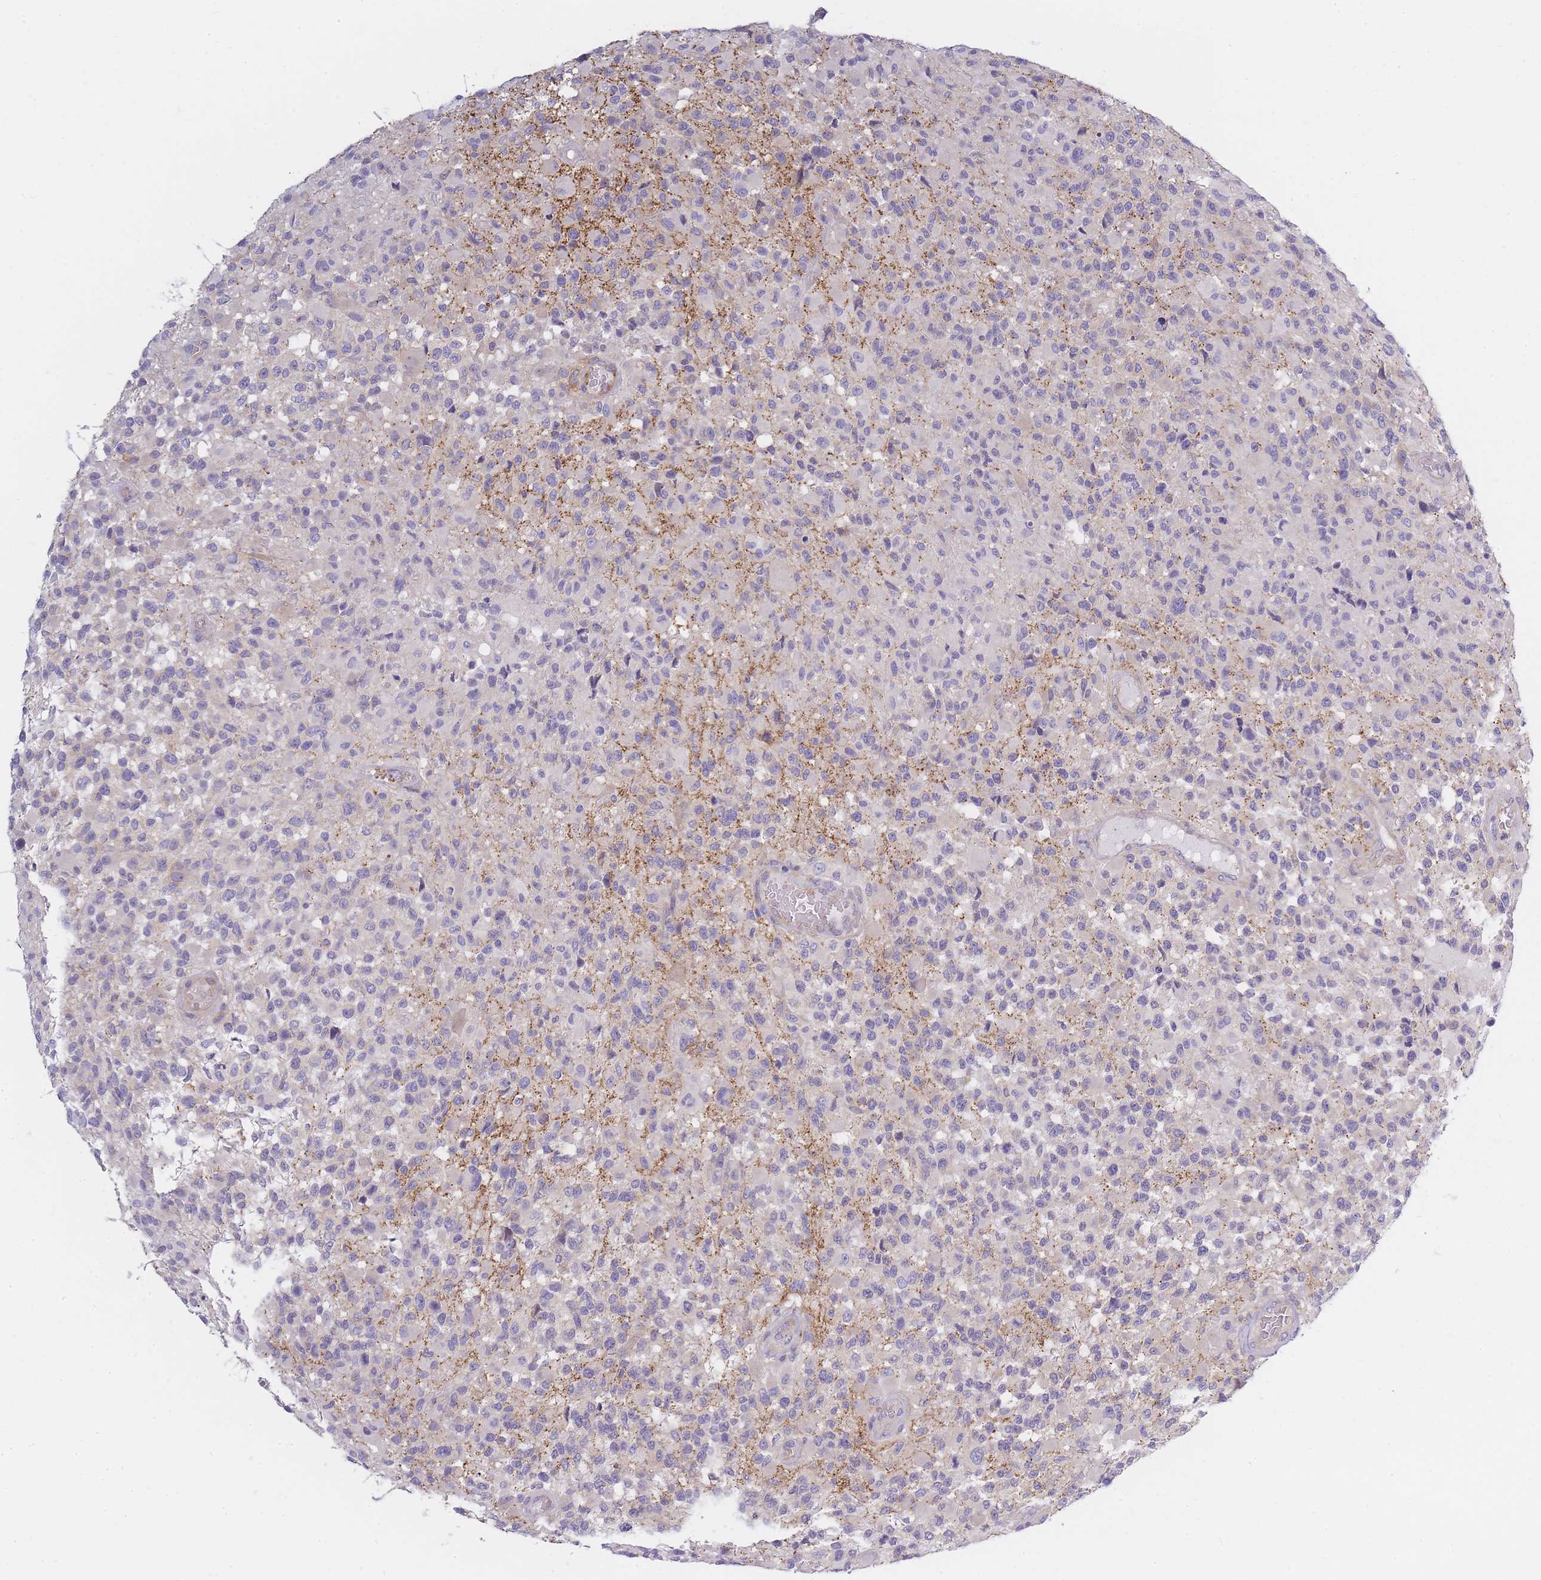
{"staining": {"intensity": "negative", "quantity": "none", "location": "none"}, "tissue": "glioma", "cell_type": "Tumor cells", "image_type": "cancer", "snomed": [{"axis": "morphology", "description": "Glioma, malignant, High grade"}, {"axis": "morphology", "description": "Glioblastoma, NOS"}, {"axis": "topography", "description": "Brain"}], "caption": "Micrograph shows no significant protein positivity in tumor cells of glioma.", "gene": "AP3M2", "patient": {"sex": "male", "age": 60}}